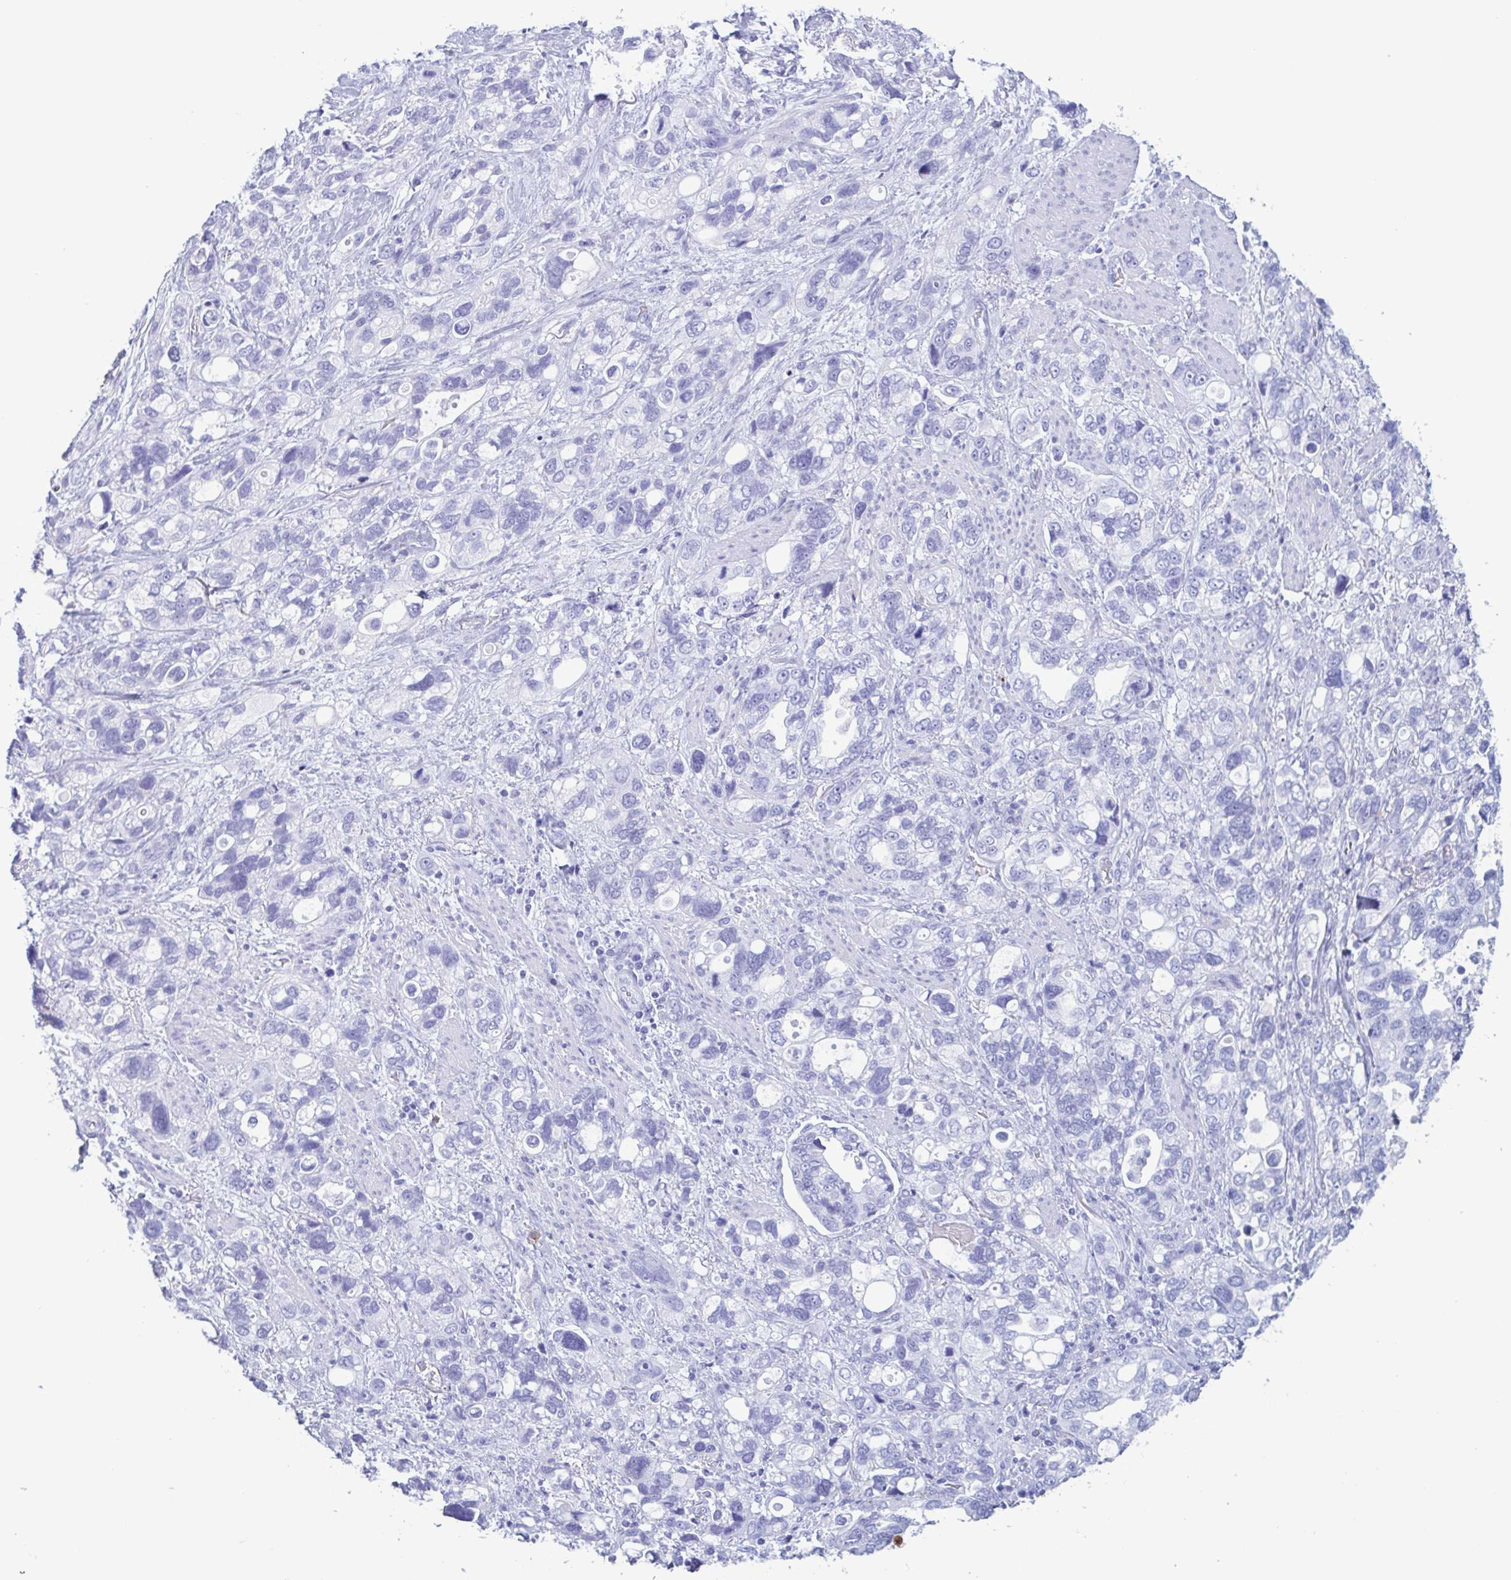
{"staining": {"intensity": "negative", "quantity": "none", "location": "none"}, "tissue": "stomach cancer", "cell_type": "Tumor cells", "image_type": "cancer", "snomed": [{"axis": "morphology", "description": "Adenocarcinoma, NOS"}, {"axis": "topography", "description": "Stomach, upper"}], "caption": "Human stomach cancer (adenocarcinoma) stained for a protein using IHC demonstrates no staining in tumor cells.", "gene": "LTF", "patient": {"sex": "female", "age": 81}}